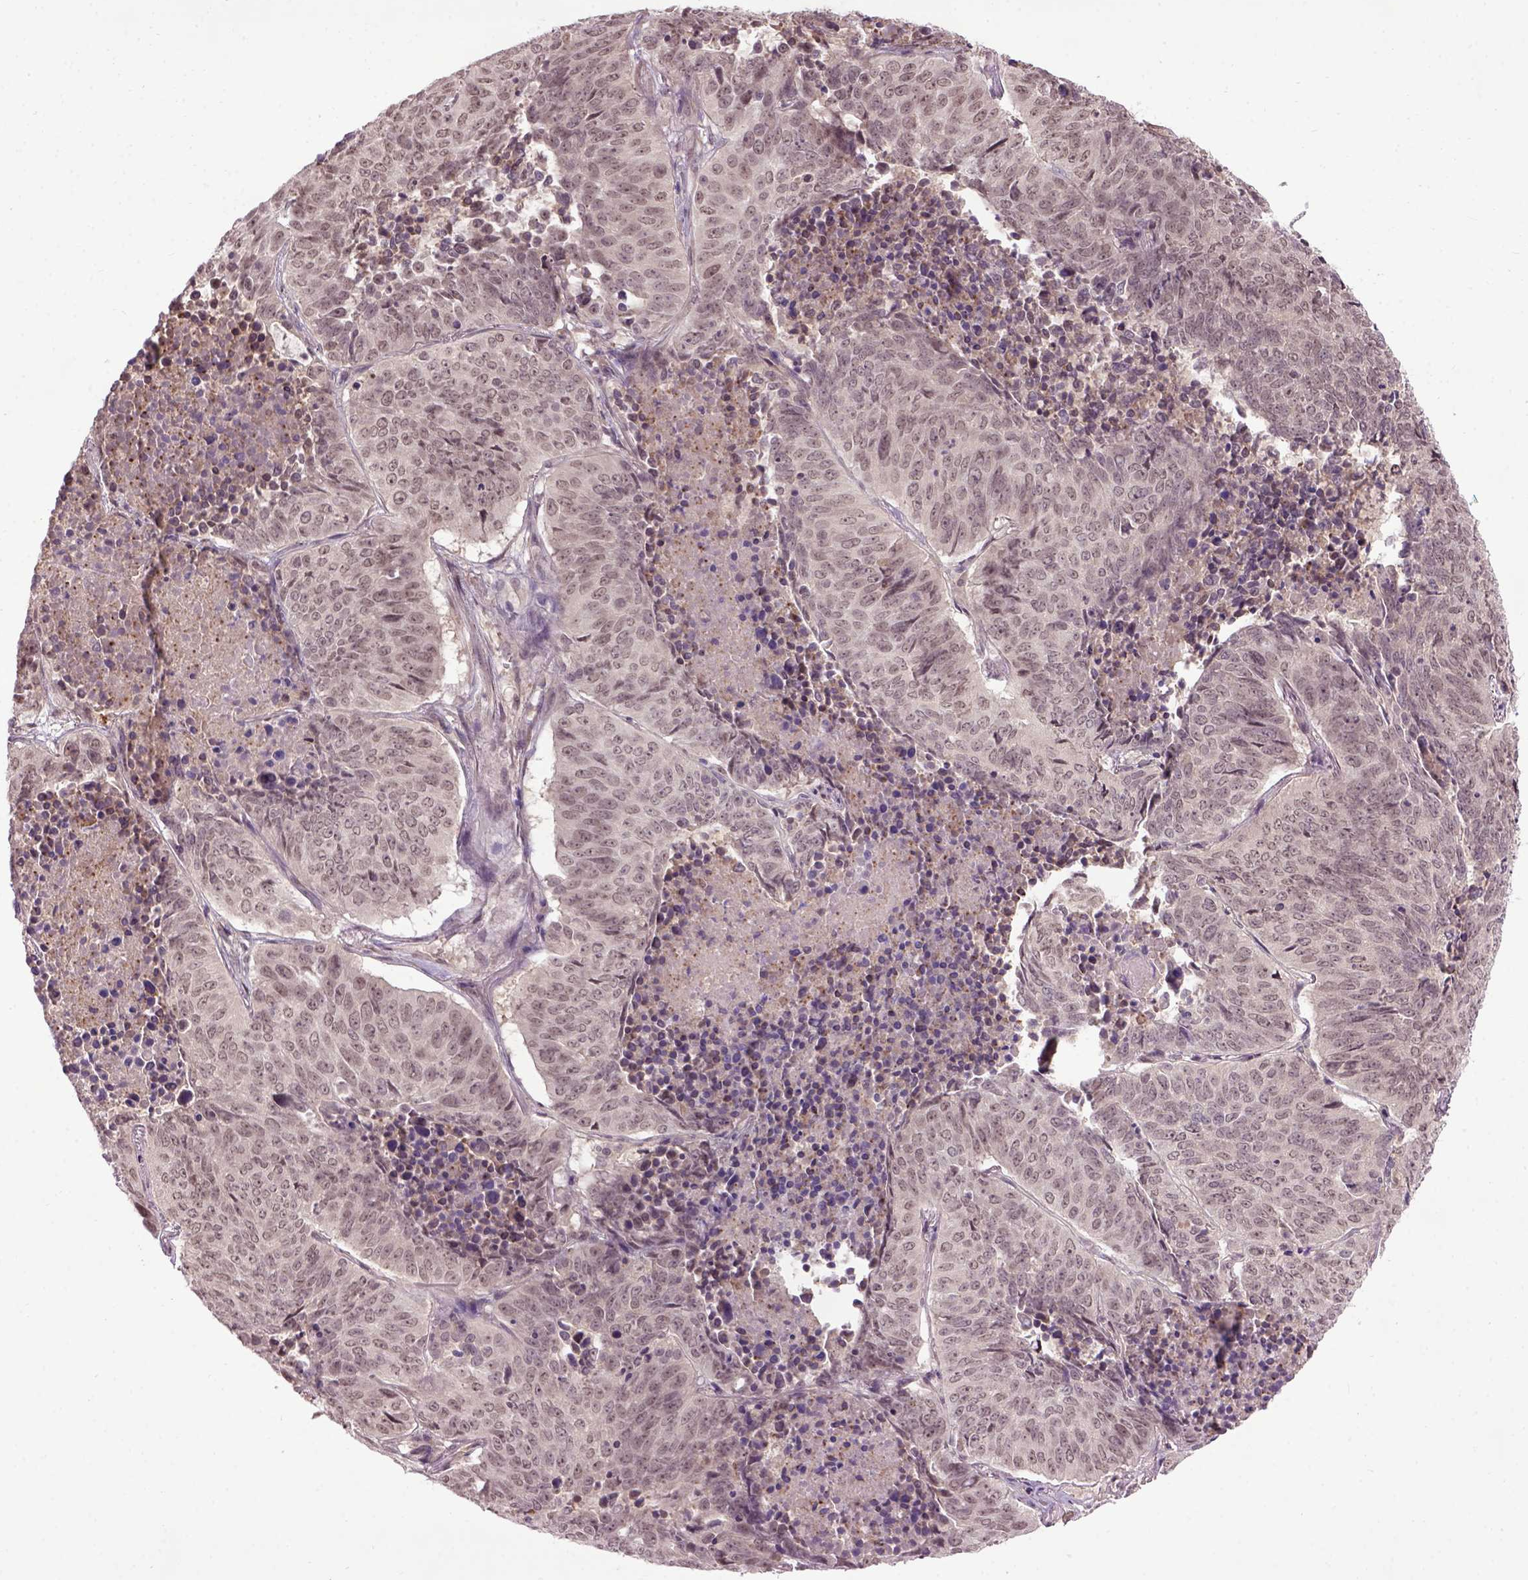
{"staining": {"intensity": "weak", "quantity": ">75%", "location": "nuclear"}, "tissue": "lung cancer", "cell_type": "Tumor cells", "image_type": "cancer", "snomed": [{"axis": "morphology", "description": "Normal tissue, NOS"}, {"axis": "morphology", "description": "Squamous cell carcinoma, NOS"}, {"axis": "topography", "description": "Bronchus"}, {"axis": "topography", "description": "Lung"}], "caption": "High-power microscopy captured an IHC photomicrograph of lung squamous cell carcinoma, revealing weak nuclear positivity in about >75% of tumor cells. (DAB IHC, brown staining for protein, blue staining for nuclei).", "gene": "RAB43", "patient": {"sex": "male", "age": 64}}